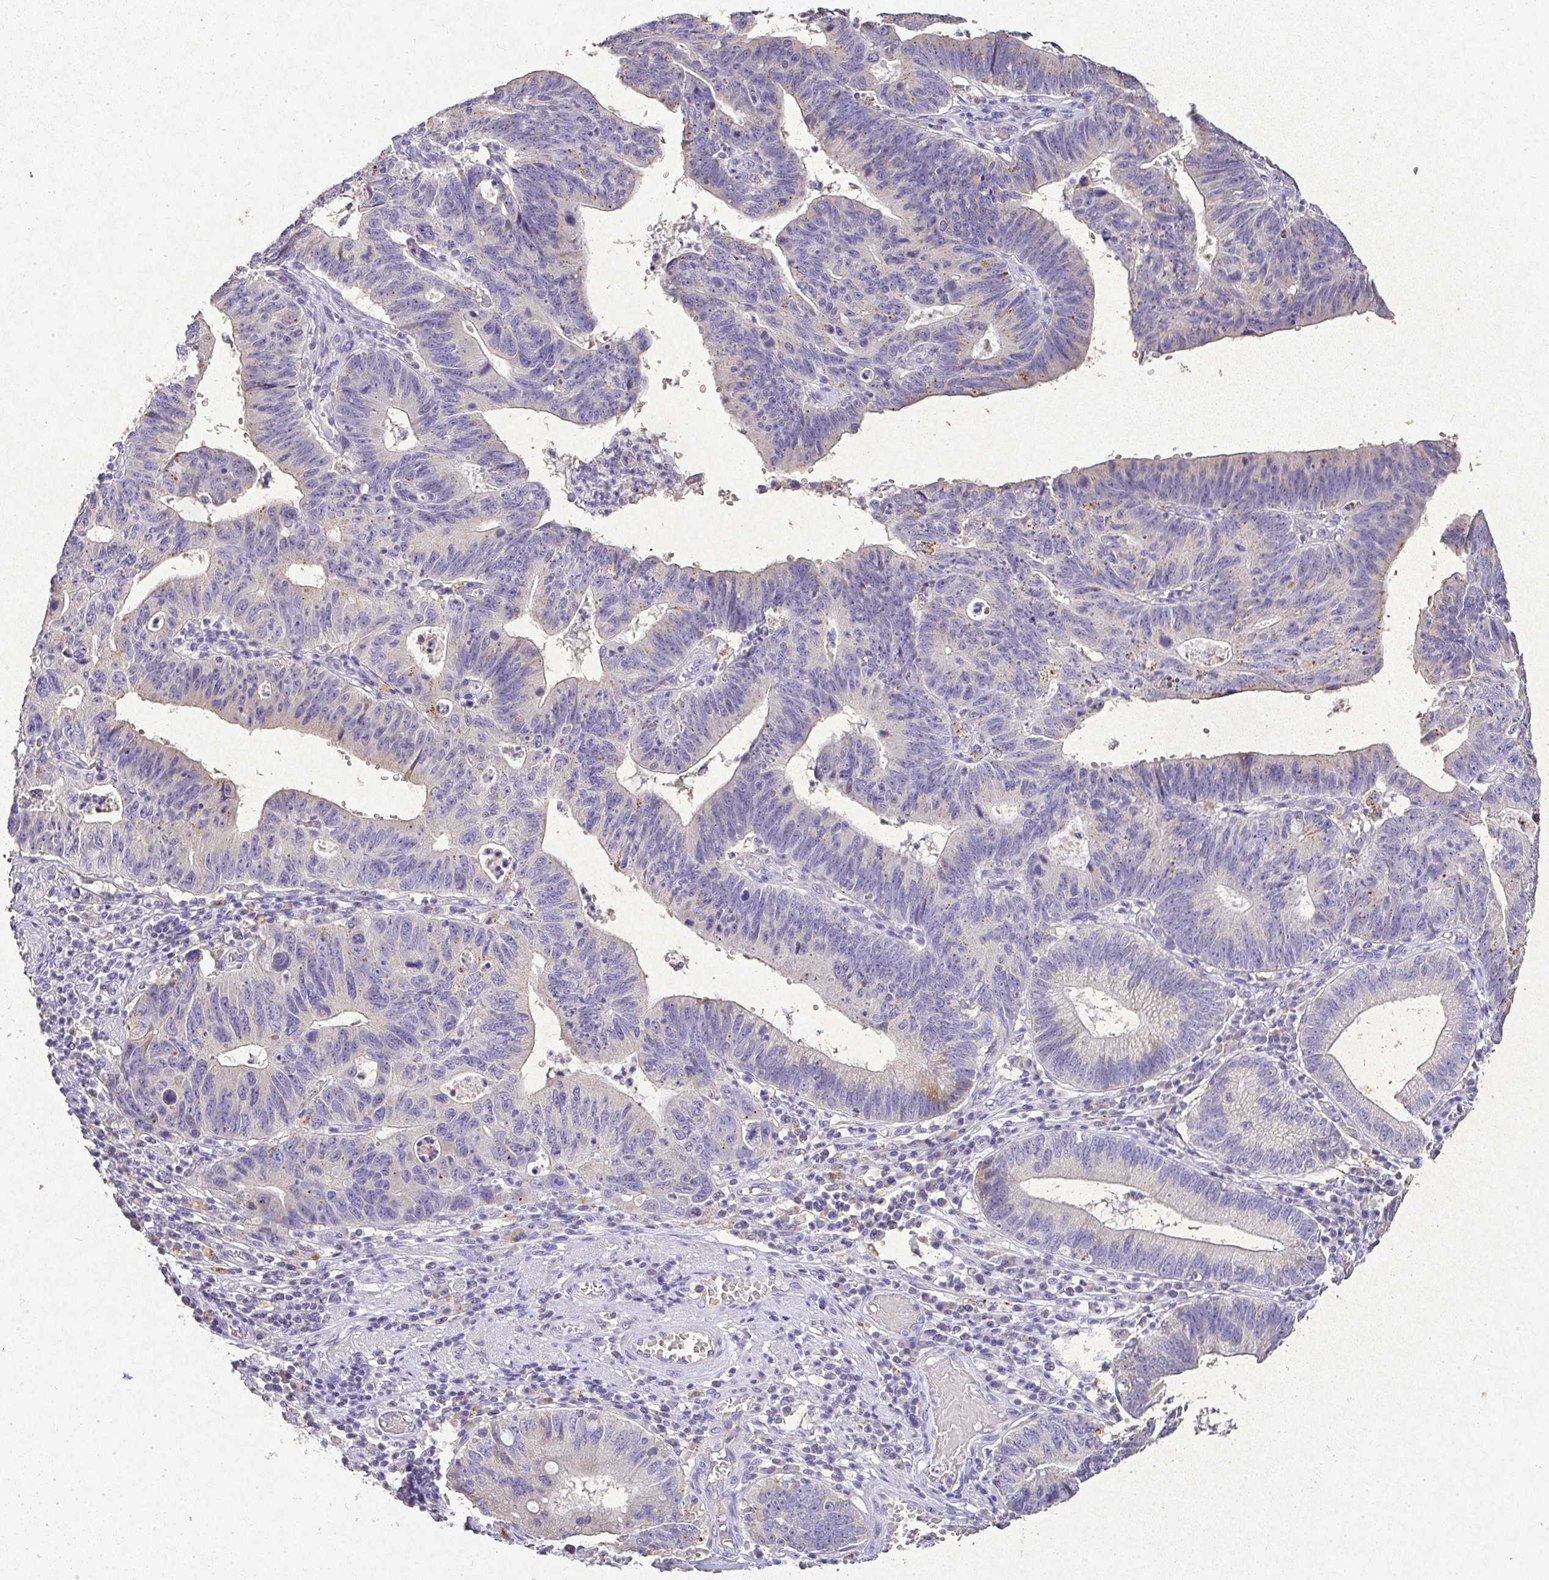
{"staining": {"intensity": "negative", "quantity": "none", "location": "none"}, "tissue": "stomach cancer", "cell_type": "Tumor cells", "image_type": "cancer", "snomed": [{"axis": "morphology", "description": "Adenocarcinoma, NOS"}, {"axis": "topography", "description": "Stomach"}], "caption": "Immunohistochemistry (IHC) photomicrograph of stomach adenocarcinoma stained for a protein (brown), which displays no expression in tumor cells.", "gene": "RPS2", "patient": {"sex": "male", "age": 59}}